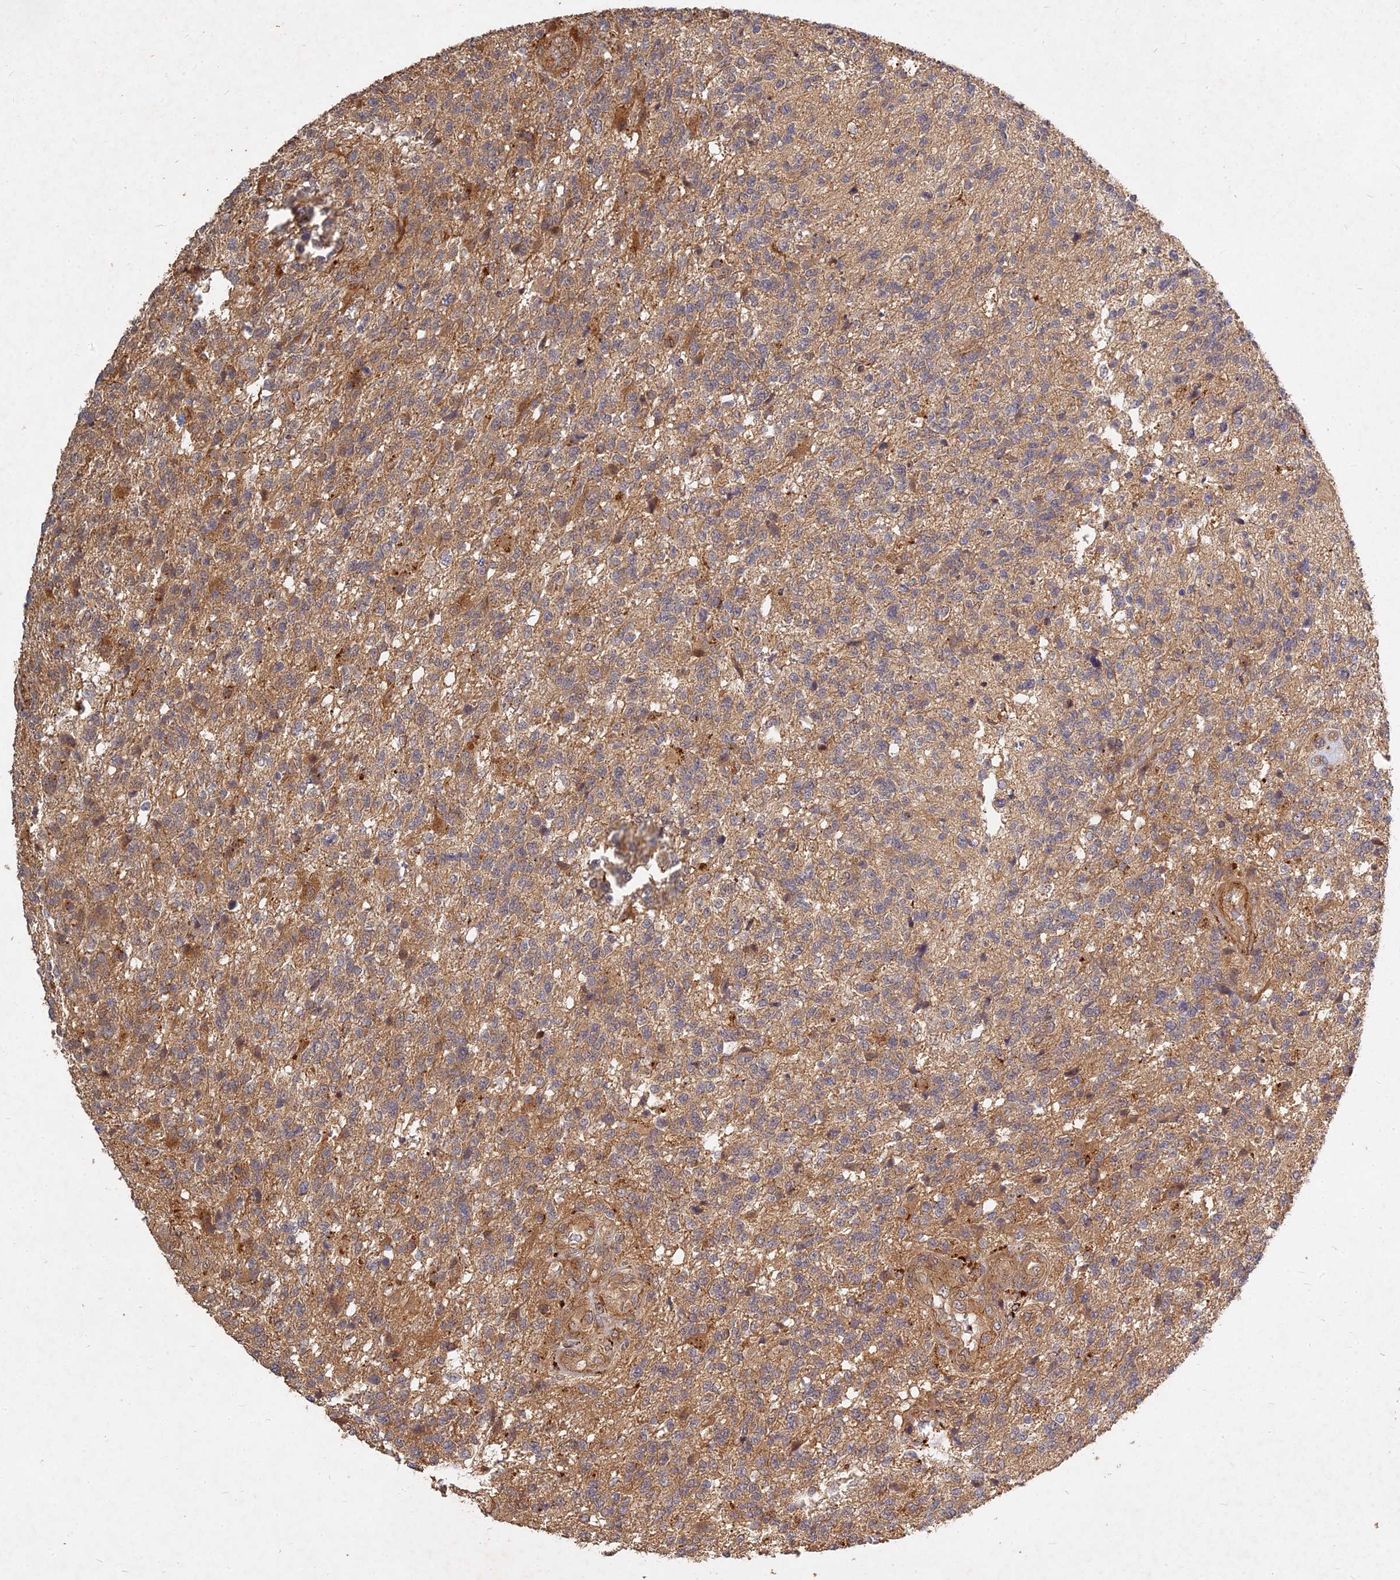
{"staining": {"intensity": "moderate", "quantity": ">75%", "location": "cytoplasmic/membranous"}, "tissue": "glioma", "cell_type": "Tumor cells", "image_type": "cancer", "snomed": [{"axis": "morphology", "description": "Glioma, malignant, High grade"}, {"axis": "topography", "description": "Brain"}], "caption": "Immunohistochemistry (IHC) of malignant high-grade glioma demonstrates medium levels of moderate cytoplasmic/membranous staining in about >75% of tumor cells.", "gene": "UBE2W", "patient": {"sex": "male", "age": 56}}